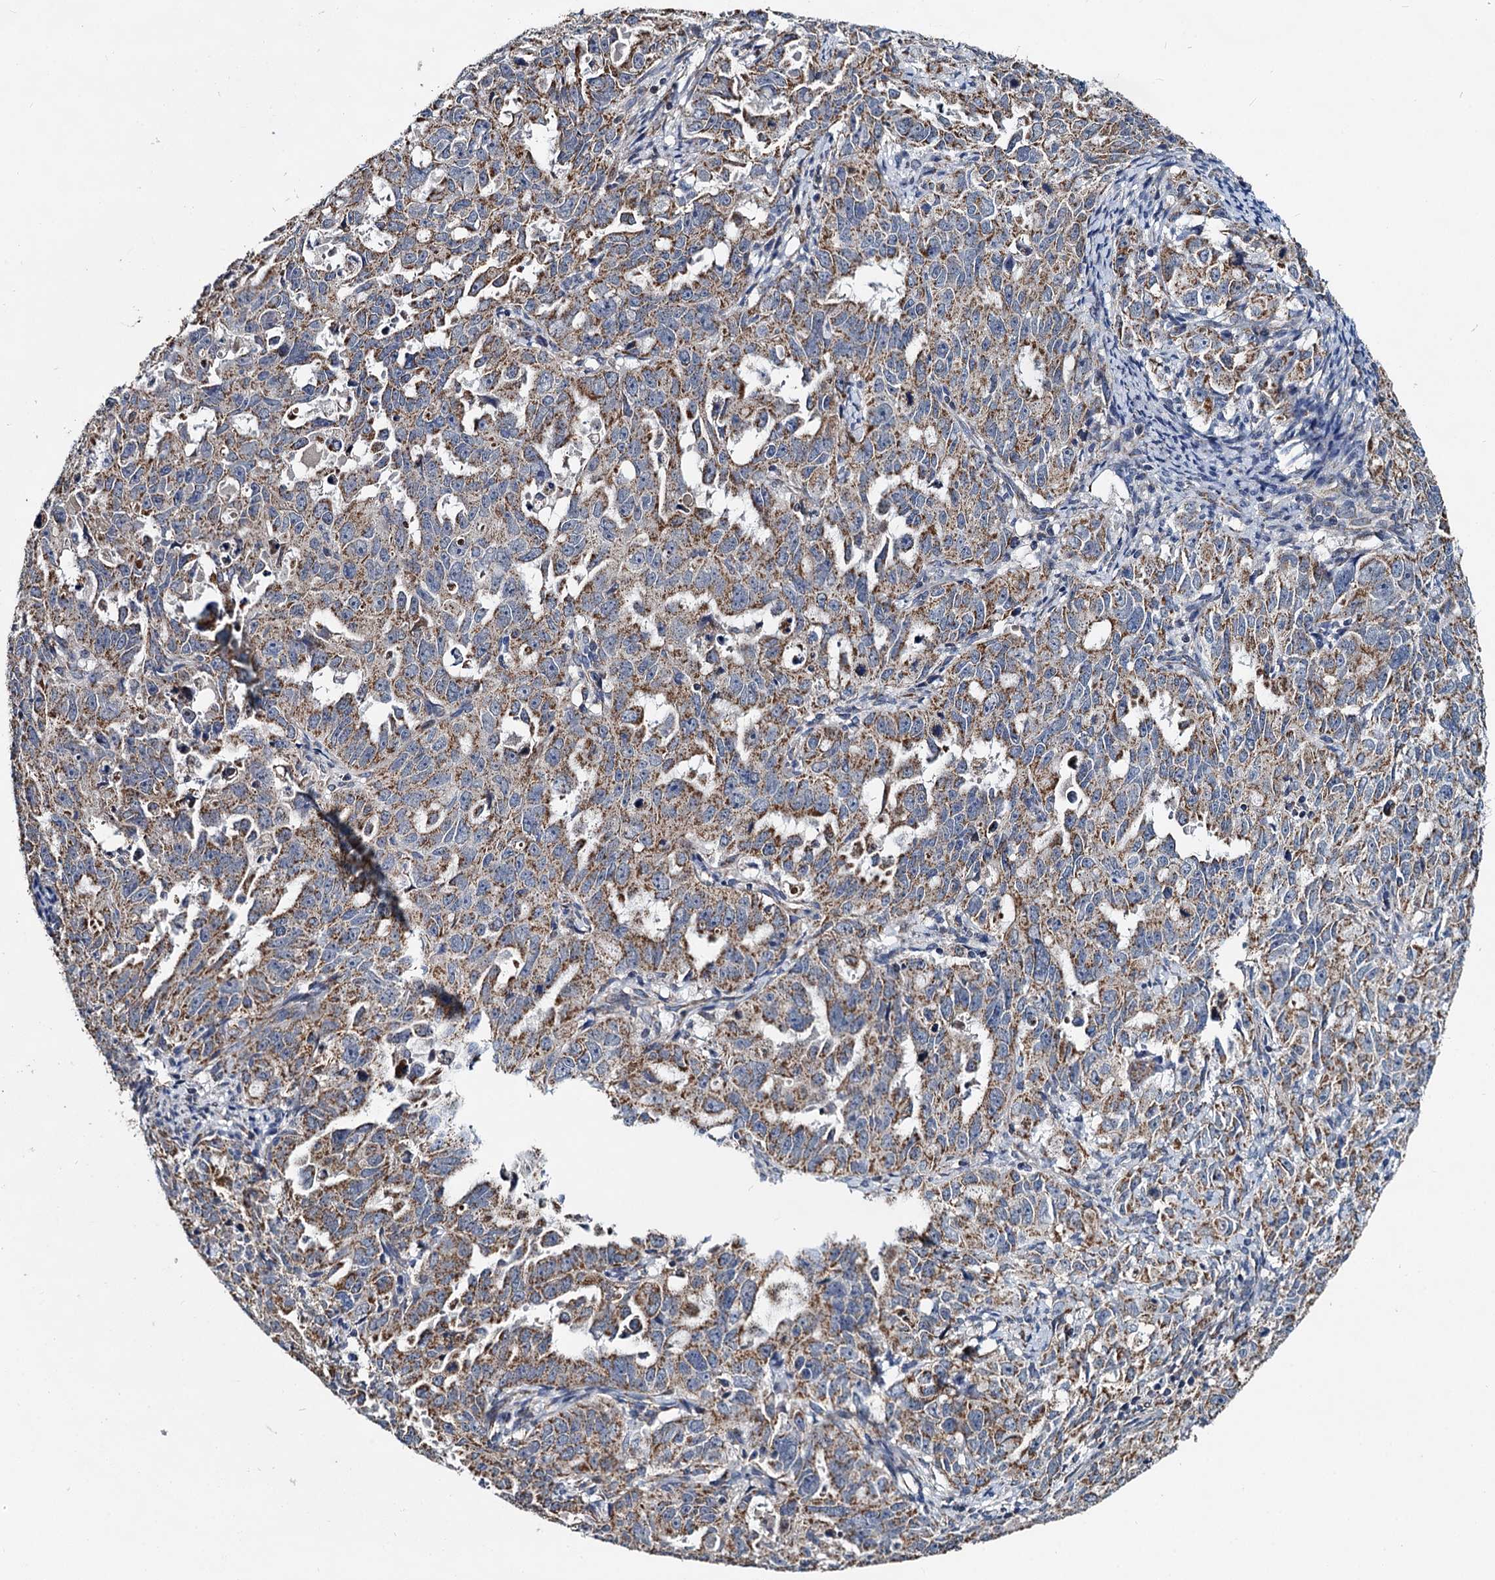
{"staining": {"intensity": "moderate", "quantity": ">75%", "location": "cytoplasmic/membranous"}, "tissue": "endometrial cancer", "cell_type": "Tumor cells", "image_type": "cancer", "snomed": [{"axis": "morphology", "description": "Adenocarcinoma, NOS"}, {"axis": "topography", "description": "Endometrium"}], "caption": "A brown stain shows moderate cytoplasmic/membranous expression of a protein in human adenocarcinoma (endometrial) tumor cells. (IHC, brightfield microscopy, high magnification).", "gene": "SPRYD3", "patient": {"sex": "female", "age": 65}}